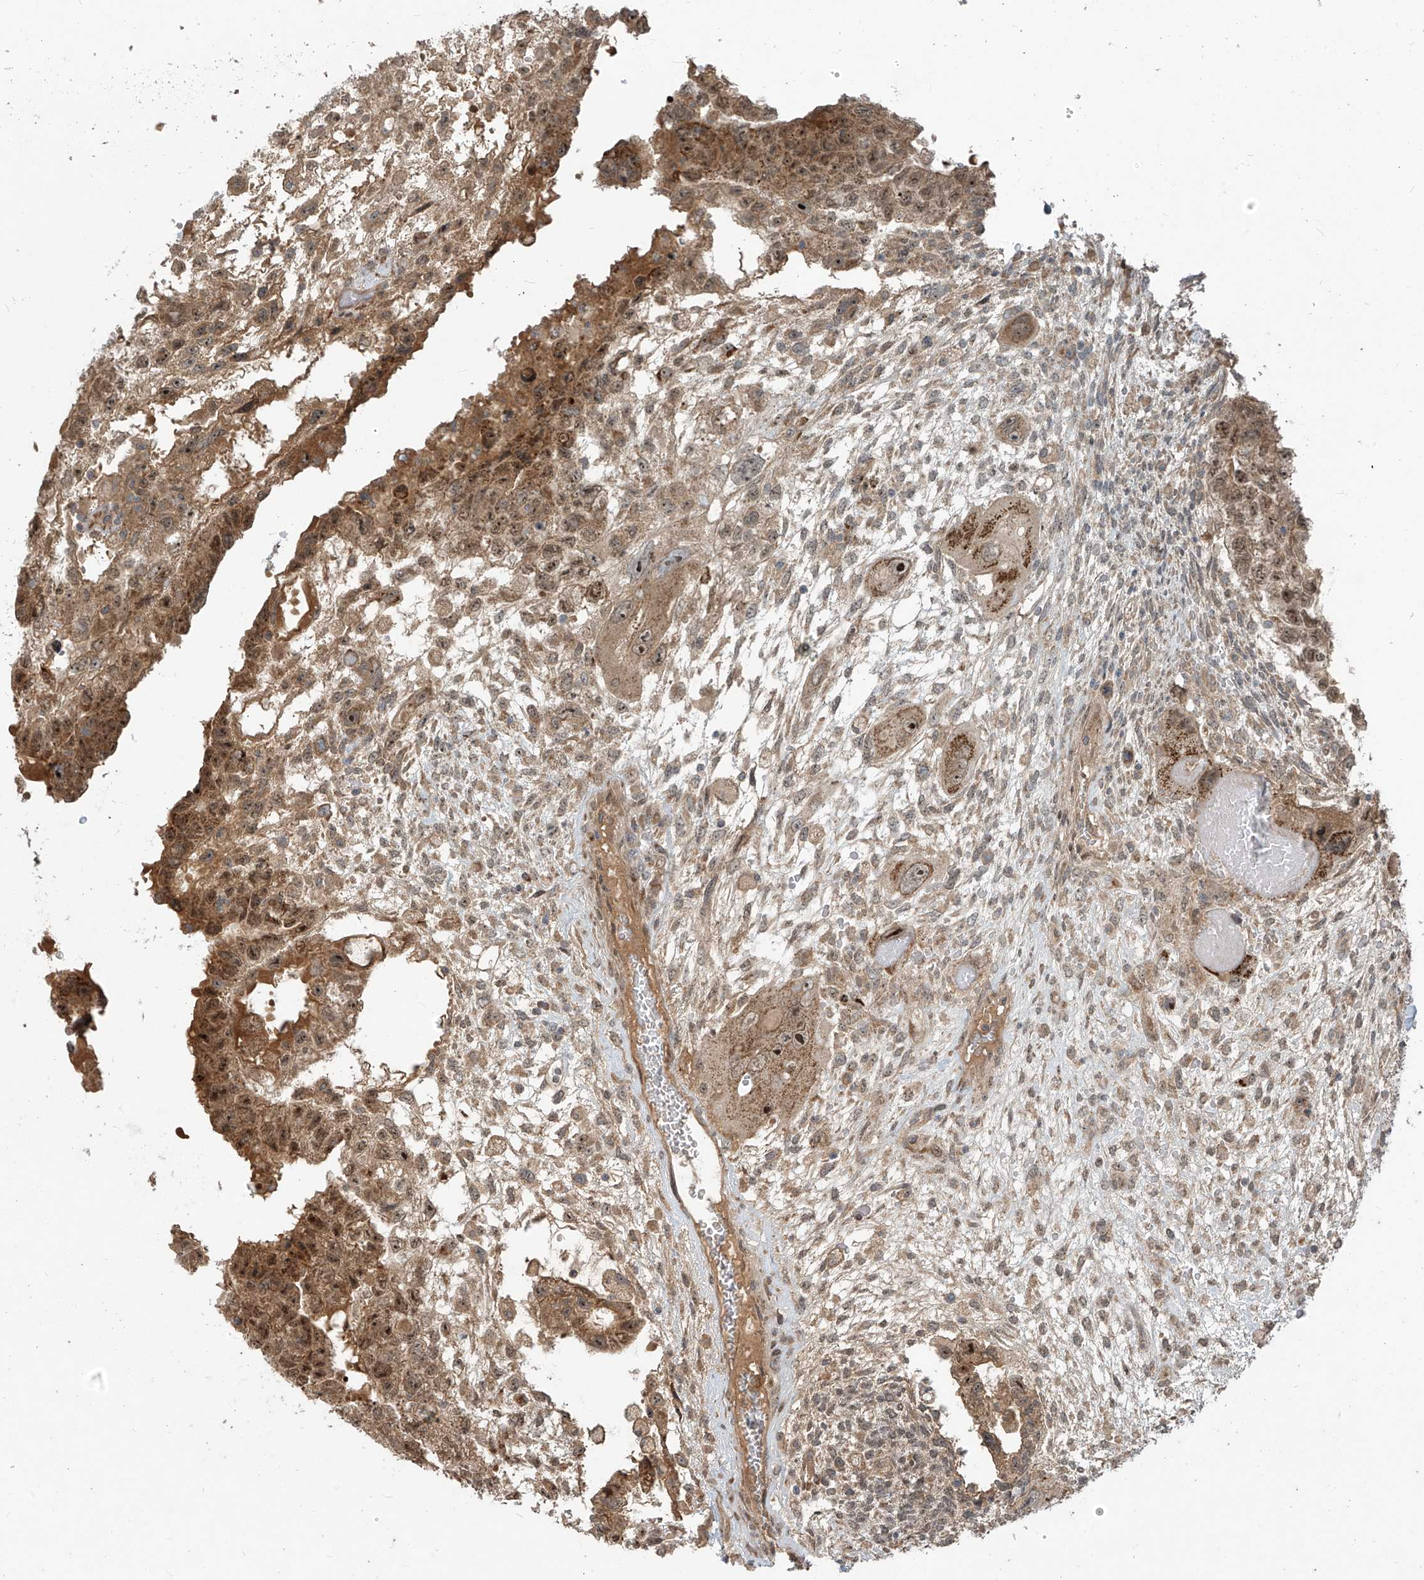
{"staining": {"intensity": "moderate", "quantity": ">75%", "location": "cytoplasmic/membranous,nuclear"}, "tissue": "testis cancer", "cell_type": "Tumor cells", "image_type": "cancer", "snomed": [{"axis": "morphology", "description": "Carcinoma, Embryonal, NOS"}, {"axis": "topography", "description": "Testis"}], "caption": "Immunohistochemical staining of testis cancer (embryonal carcinoma) shows medium levels of moderate cytoplasmic/membranous and nuclear protein expression in approximately >75% of tumor cells.", "gene": "KATNIP", "patient": {"sex": "male", "age": 36}}